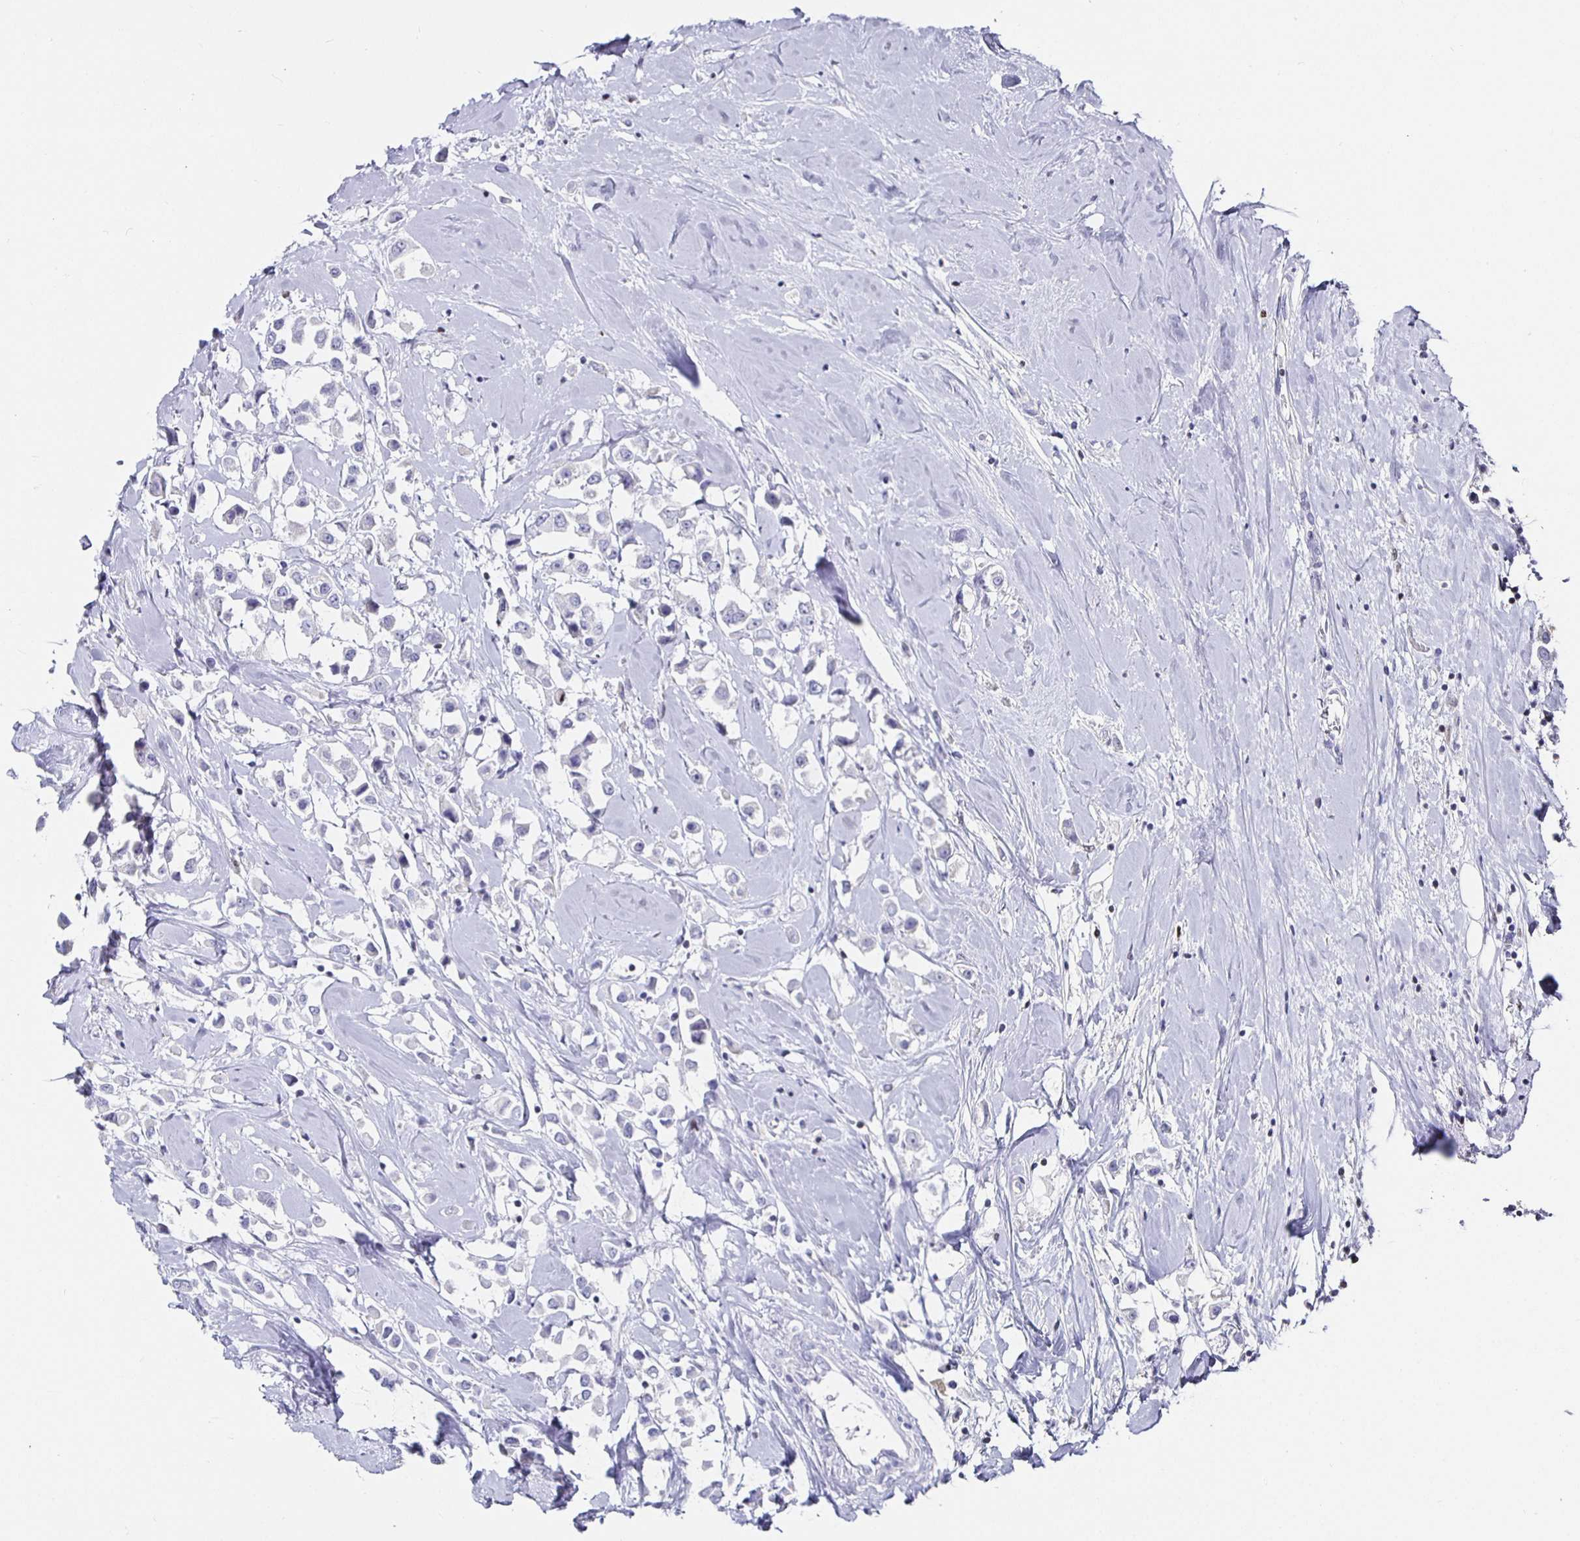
{"staining": {"intensity": "negative", "quantity": "none", "location": "none"}, "tissue": "breast cancer", "cell_type": "Tumor cells", "image_type": "cancer", "snomed": [{"axis": "morphology", "description": "Duct carcinoma"}, {"axis": "topography", "description": "Breast"}], "caption": "The histopathology image displays no staining of tumor cells in invasive ductal carcinoma (breast).", "gene": "RUNX2", "patient": {"sex": "female", "age": 61}}